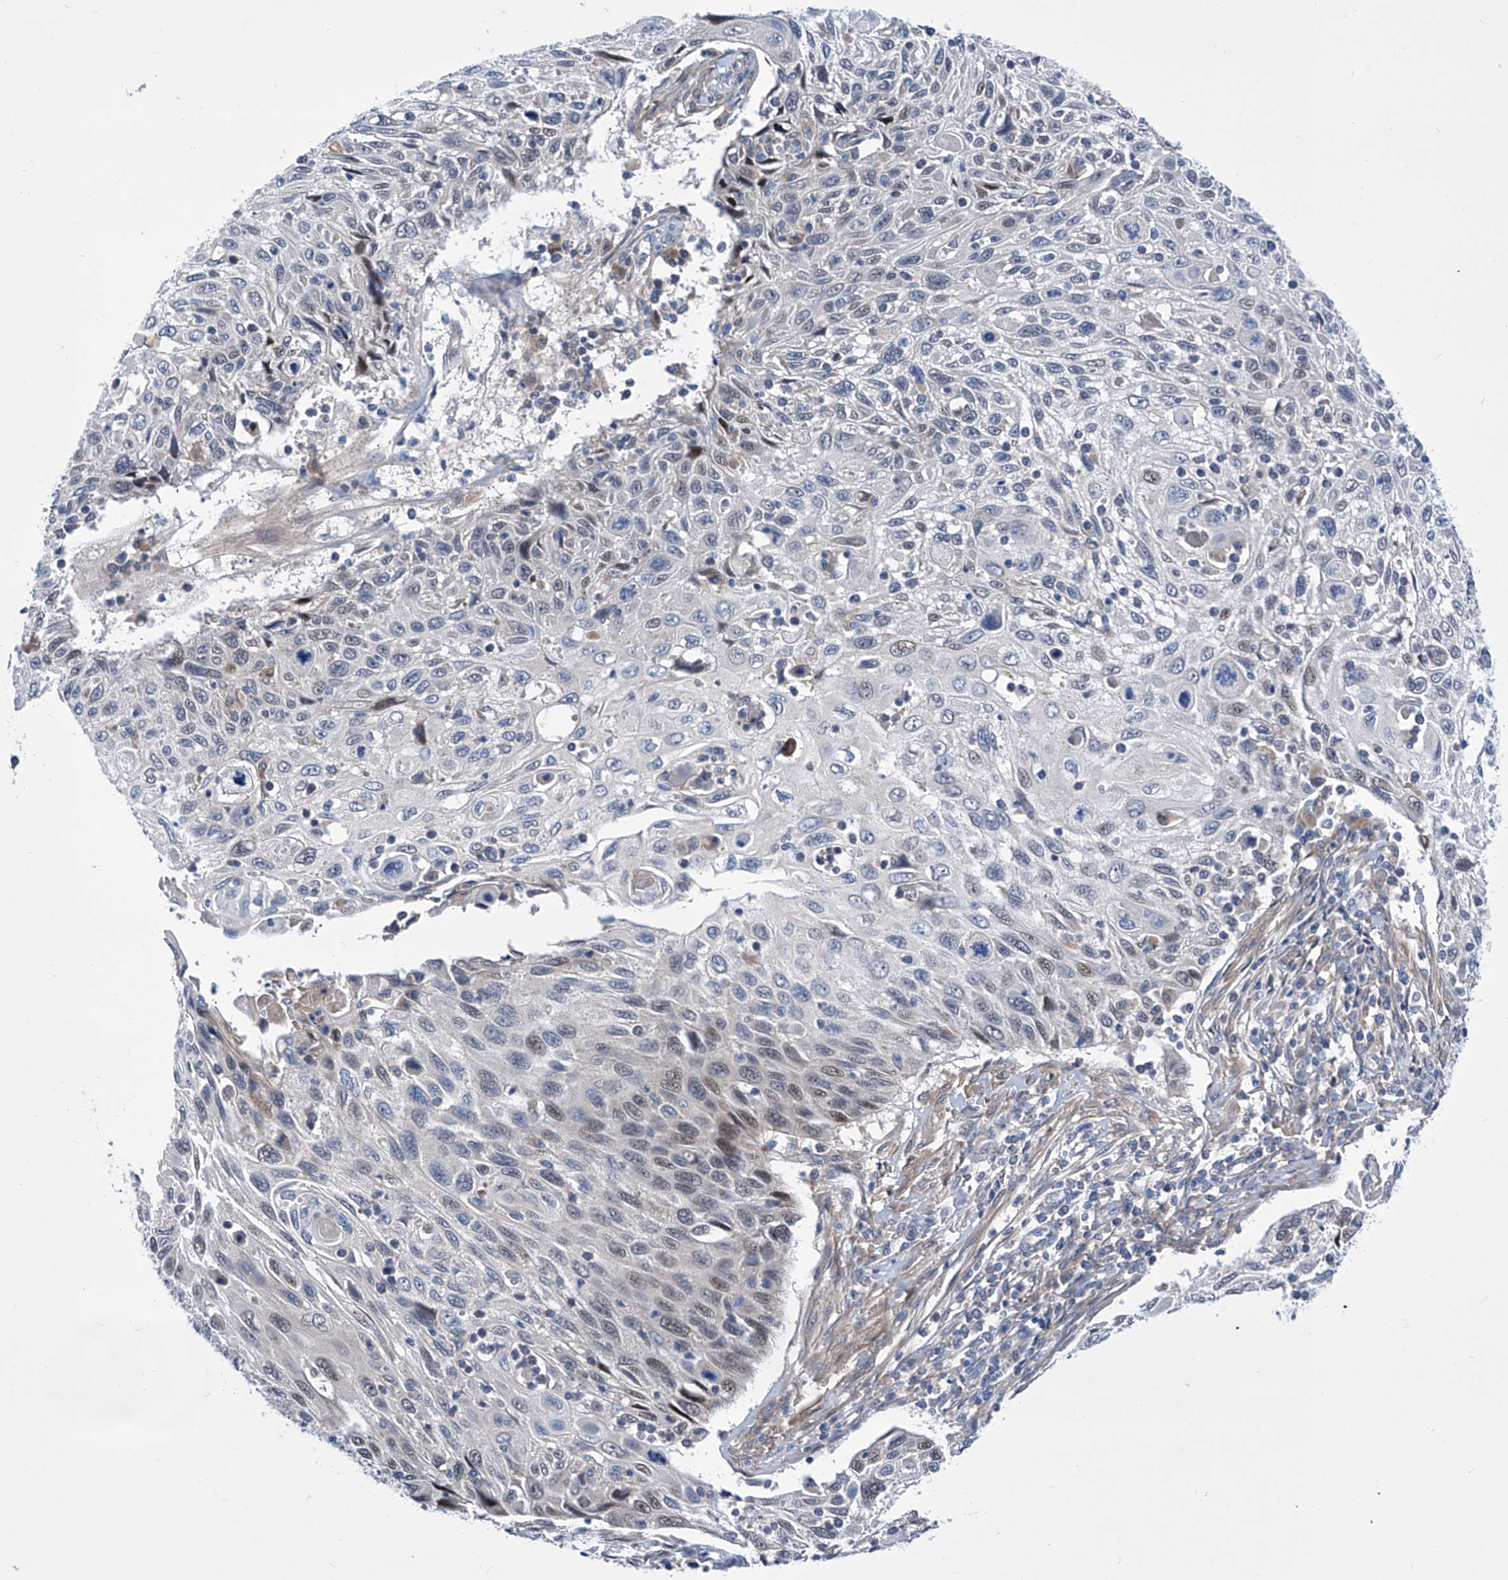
{"staining": {"intensity": "weak", "quantity": "<25%", "location": "nuclear"}, "tissue": "cervical cancer", "cell_type": "Tumor cells", "image_type": "cancer", "snomed": [{"axis": "morphology", "description": "Squamous cell carcinoma, NOS"}, {"axis": "topography", "description": "Cervix"}], "caption": "Tumor cells are negative for protein expression in human squamous cell carcinoma (cervical).", "gene": "SRBD1", "patient": {"sex": "female", "age": 70}}